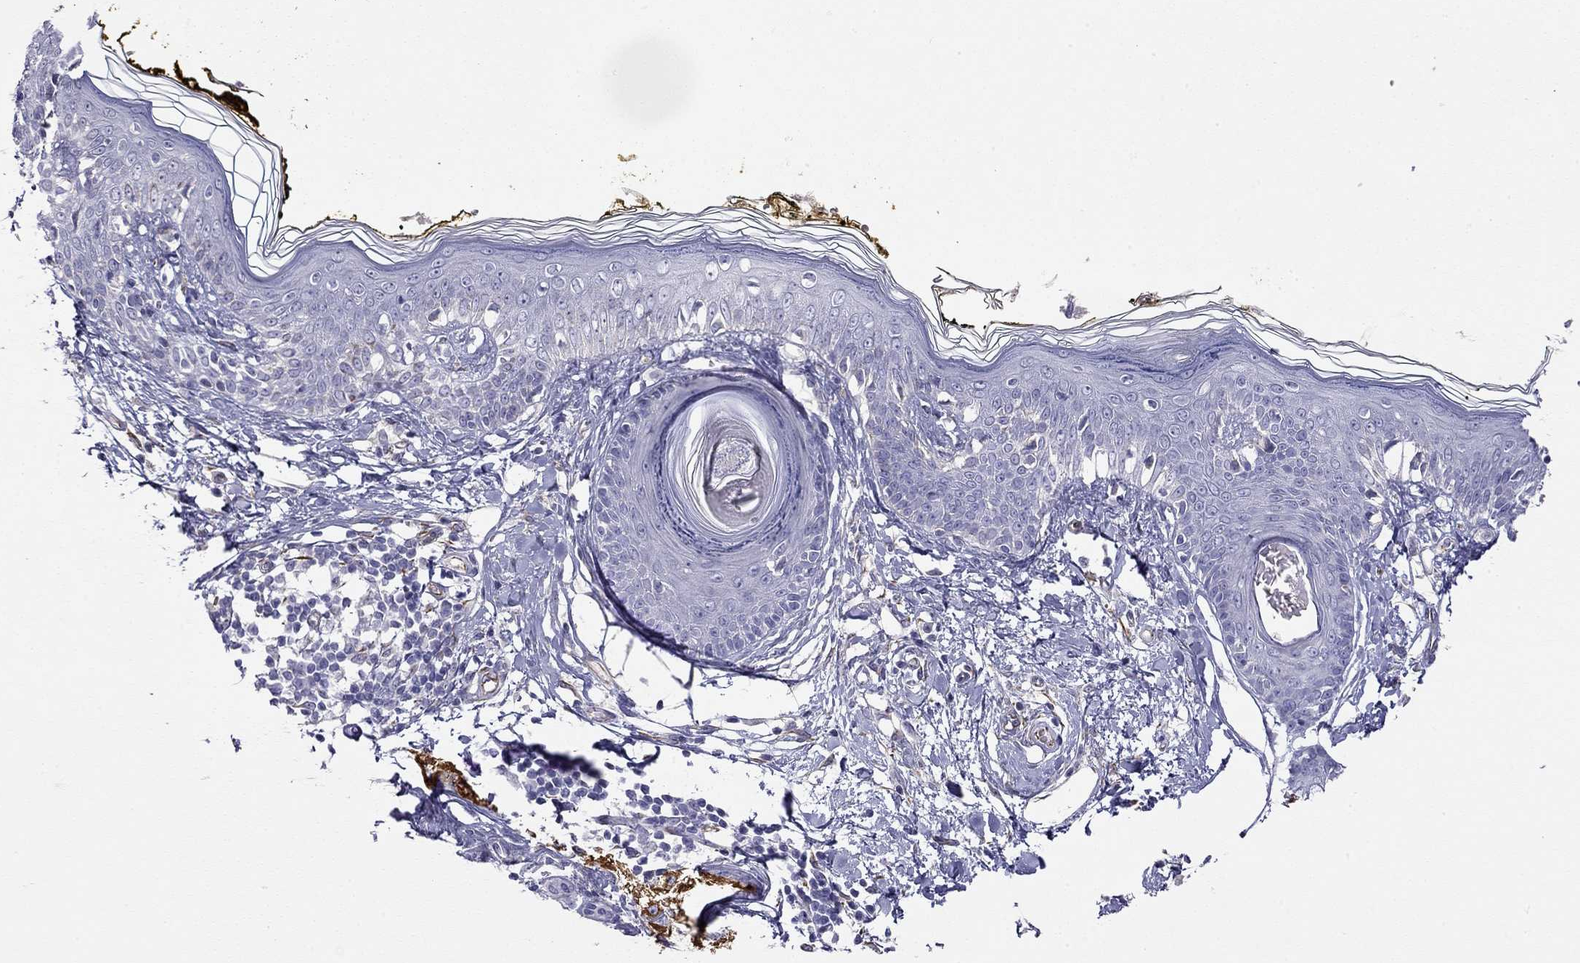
{"staining": {"intensity": "negative", "quantity": "none", "location": "none"}, "tissue": "skin", "cell_type": "Fibroblasts", "image_type": "normal", "snomed": [{"axis": "morphology", "description": "Normal tissue, NOS"}, {"axis": "topography", "description": "Skin"}], "caption": "Fibroblasts show no significant protein expression in normal skin. (DAB immunohistochemistry (IHC) visualized using brightfield microscopy, high magnification).", "gene": "RTL1", "patient": {"sex": "male", "age": 76}}